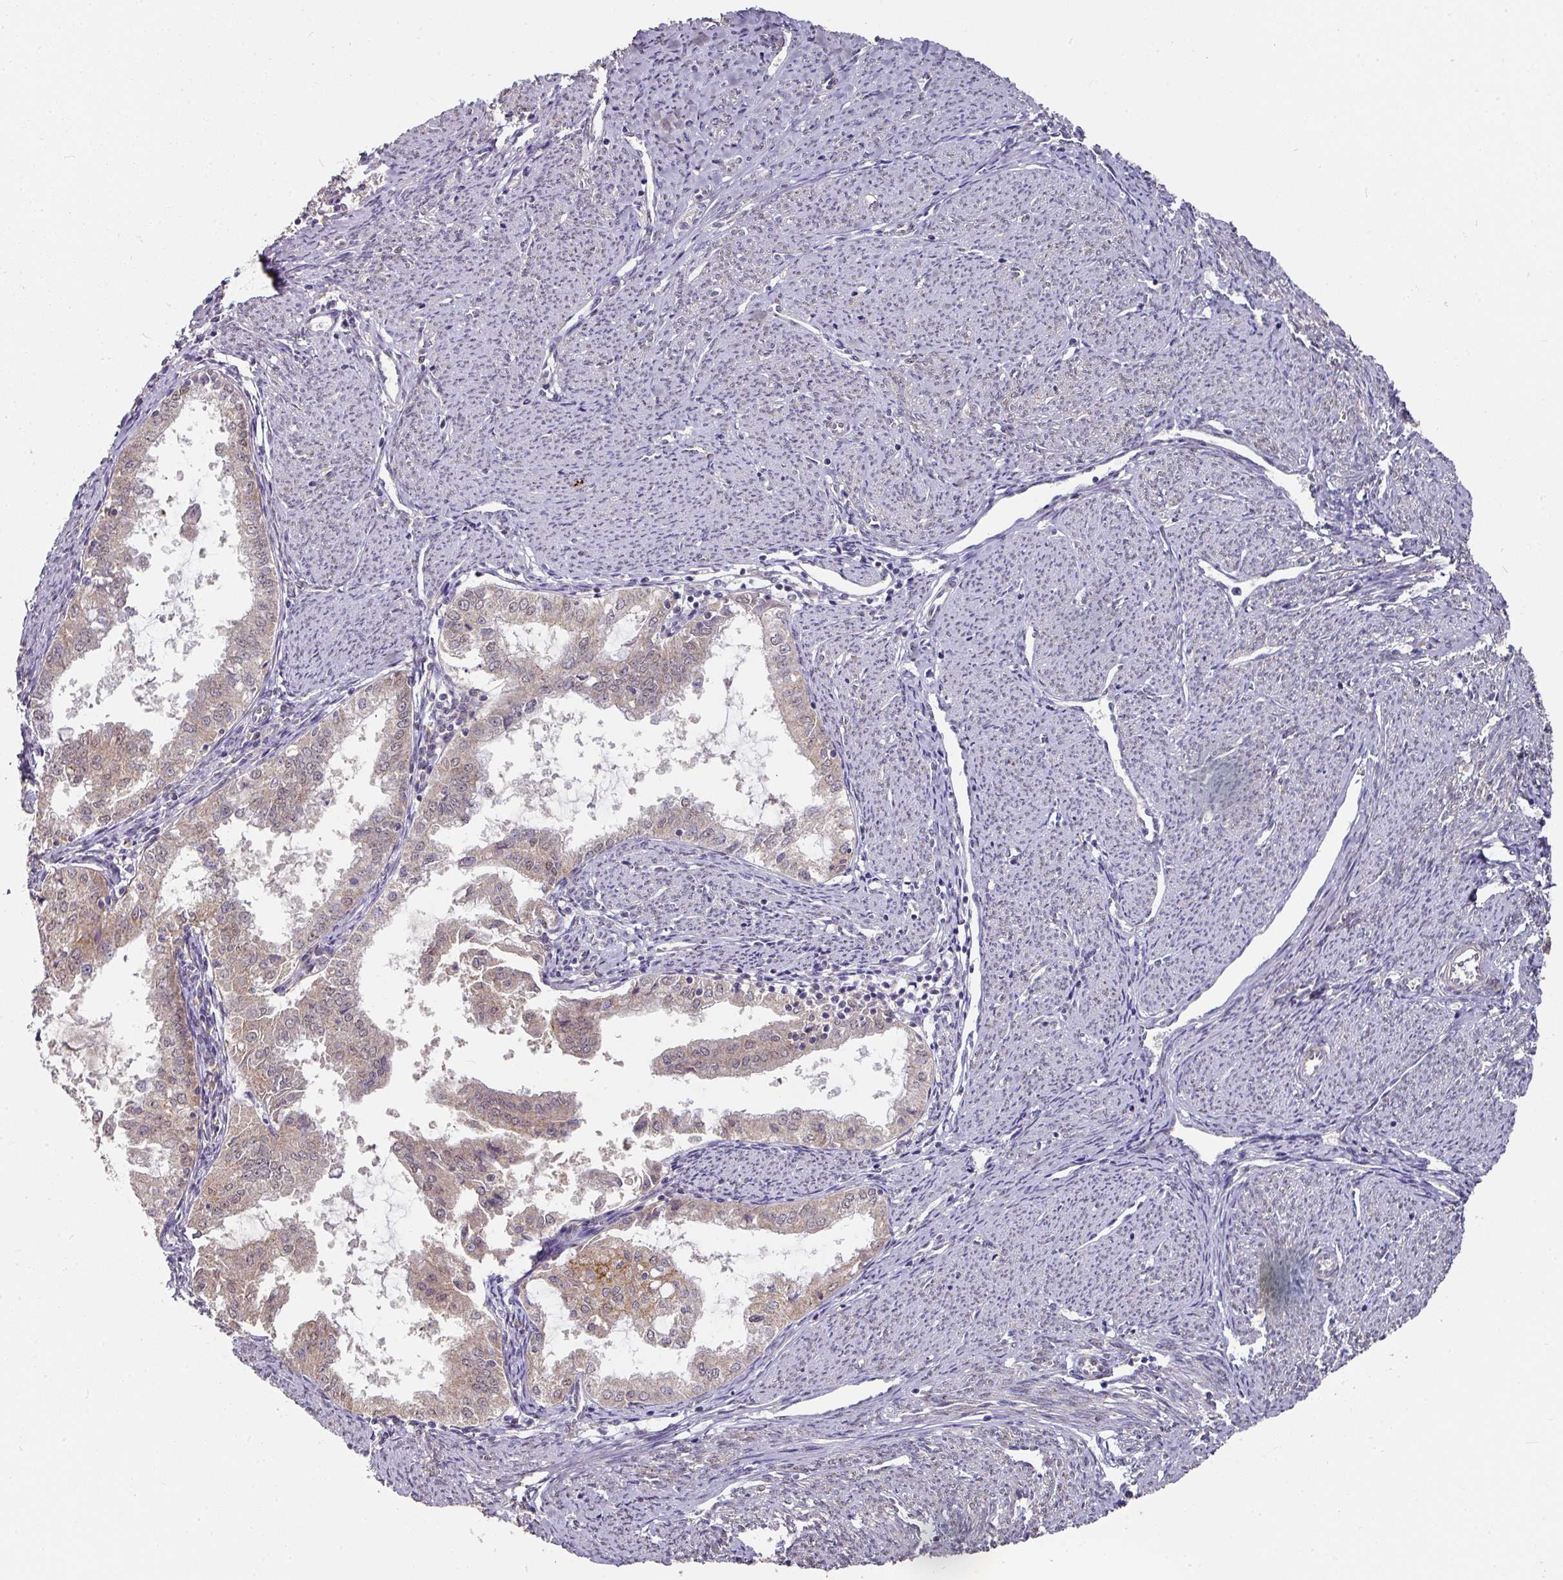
{"staining": {"intensity": "weak", "quantity": "25%-75%", "location": "cytoplasmic/membranous"}, "tissue": "endometrial cancer", "cell_type": "Tumor cells", "image_type": "cancer", "snomed": [{"axis": "morphology", "description": "Adenocarcinoma, NOS"}, {"axis": "topography", "description": "Endometrium"}], "caption": "Immunohistochemistry (DAB) staining of human endometrial cancer exhibits weak cytoplasmic/membranous protein positivity in approximately 25%-75% of tumor cells.", "gene": "EXTL3", "patient": {"sex": "female", "age": 70}}